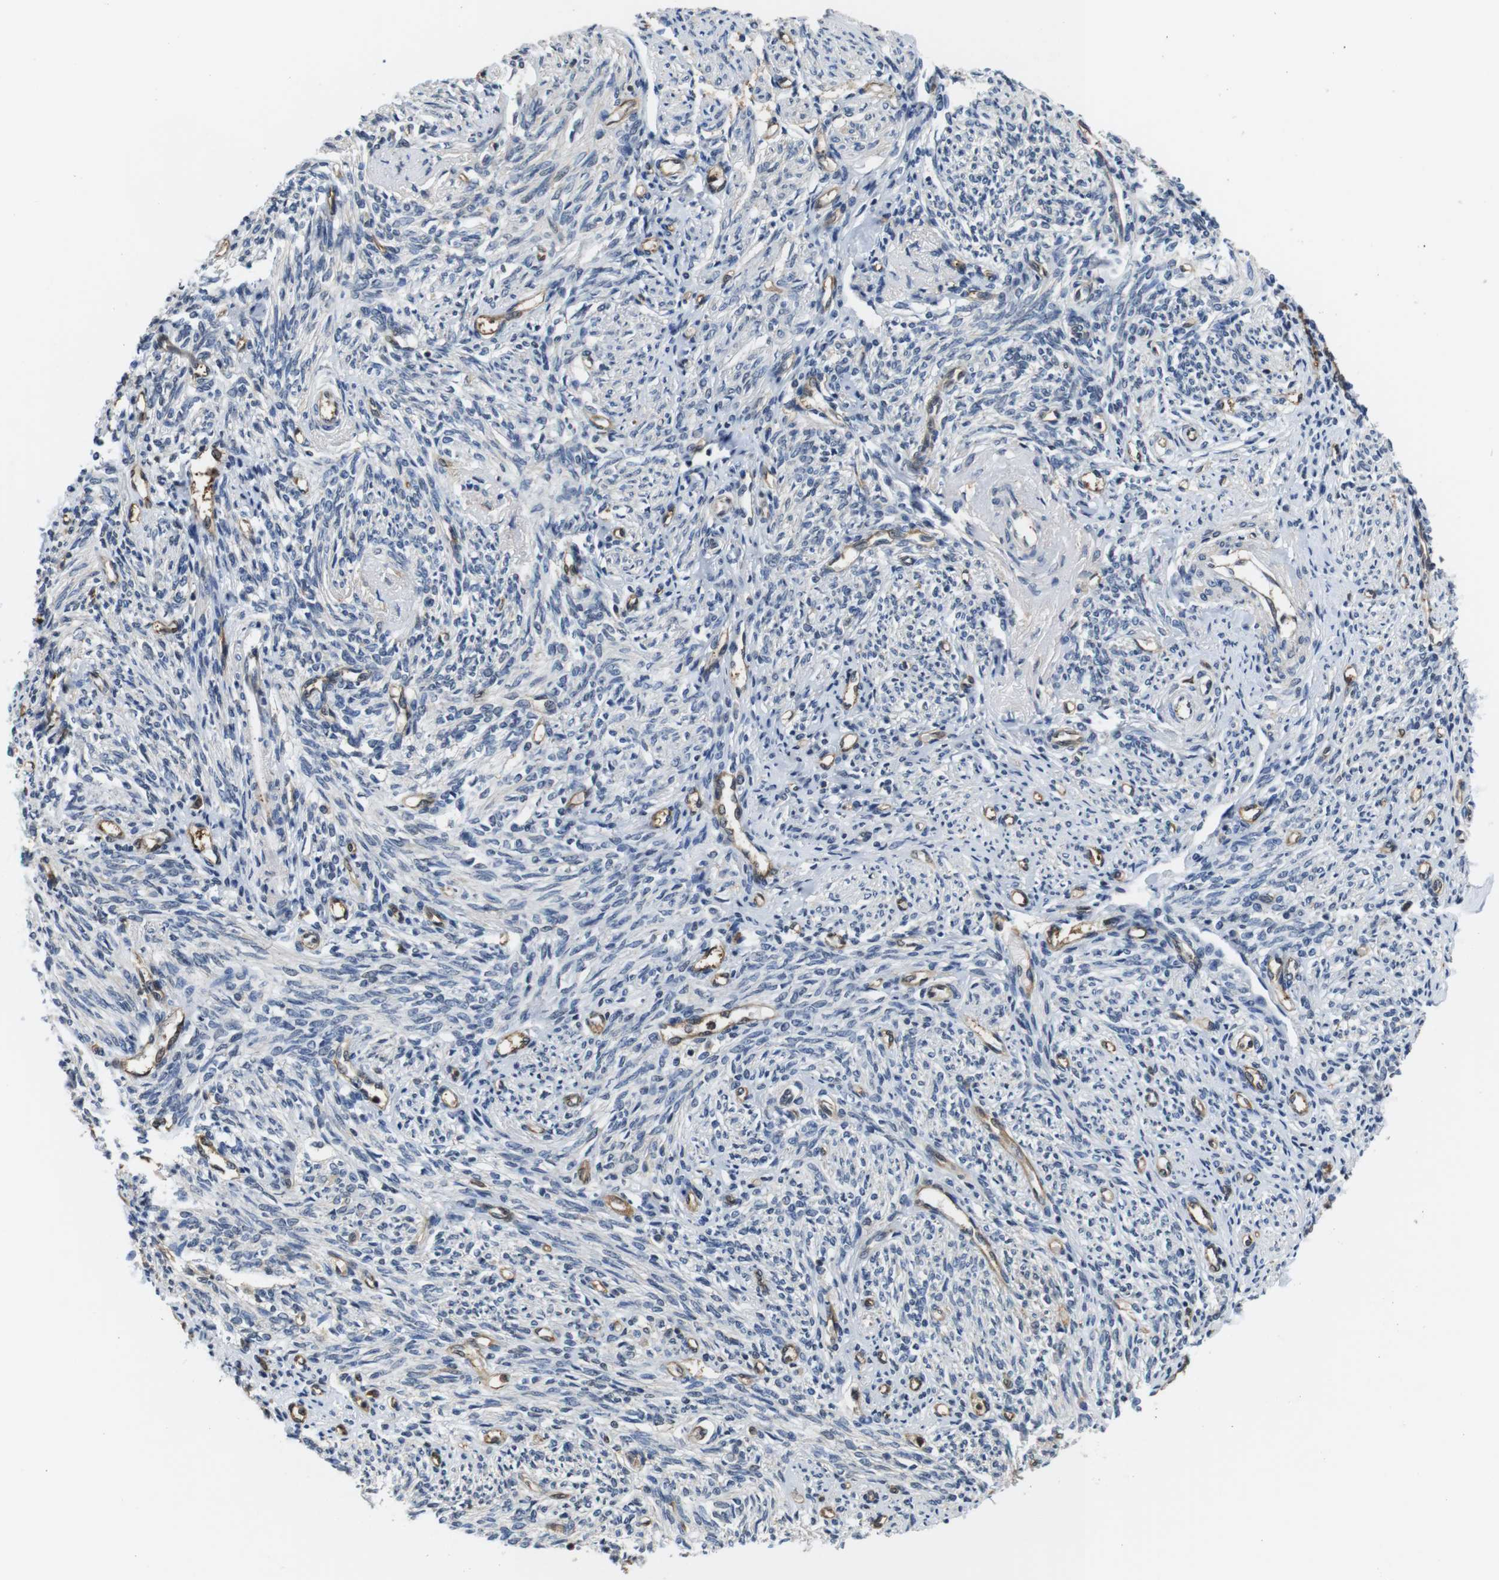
{"staining": {"intensity": "negative", "quantity": "none", "location": "none"}, "tissue": "endometrium", "cell_type": "Cells in endometrial stroma", "image_type": "normal", "snomed": [{"axis": "morphology", "description": "Normal tissue, NOS"}, {"axis": "topography", "description": "Endometrium"}], "caption": "A photomicrograph of human endometrium is negative for staining in cells in endometrial stroma. (Immunohistochemistry, brightfield microscopy, high magnification).", "gene": "LDHA", "patient": {"sex": "female", "age": 71}}